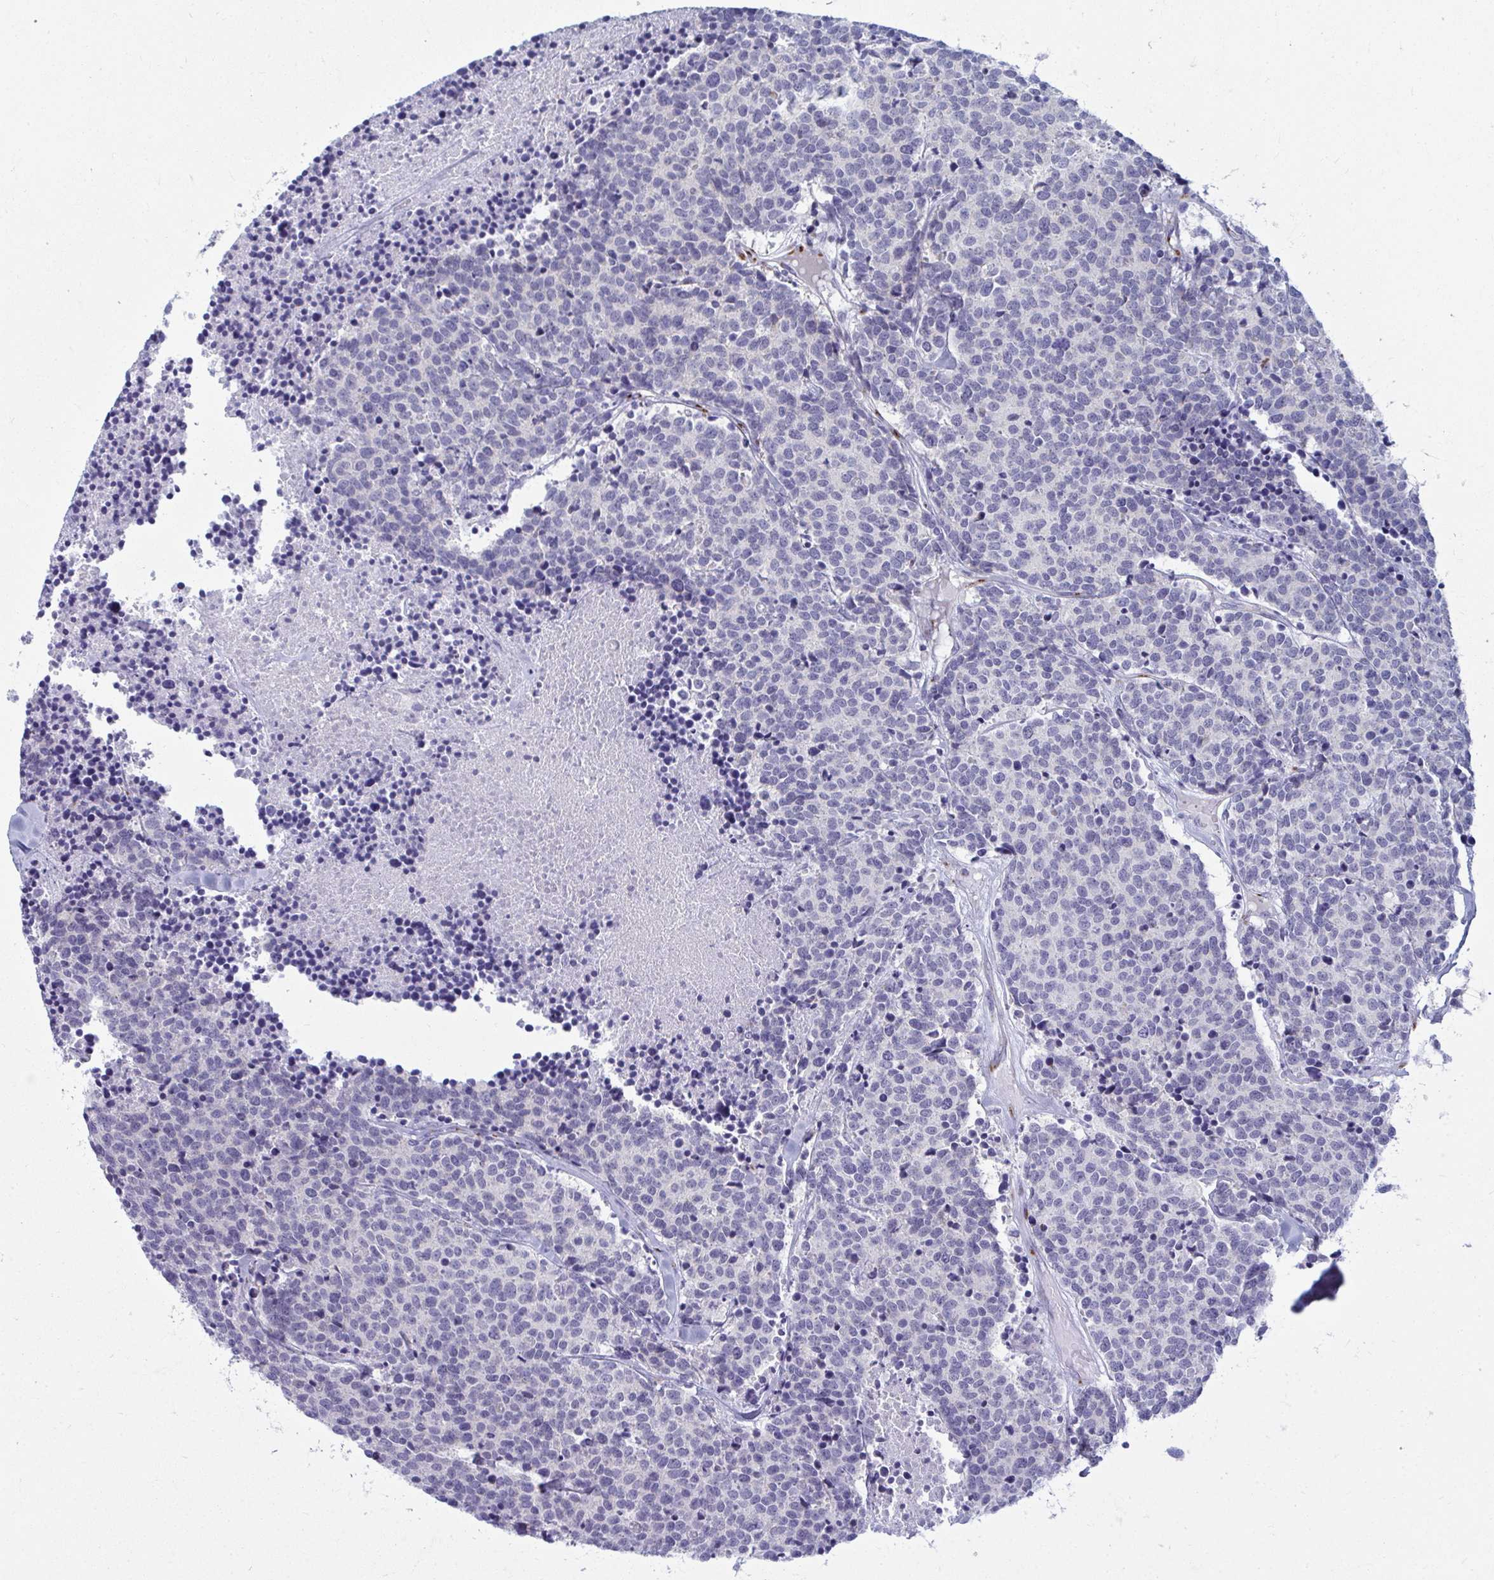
{"staining": {"intensity": "negative", "quantity": "none", "location": "none"}, "tissue": "carcinoid", "cell_type": "Tumor cells", "image_type": "cancer", "snomed": [{"axis": "morphology", "description": "Carcinoid, malignant, NOS"}, {"axis": "topography", "description": "Skin"}], "caption": "The image shows no staining of tumor cells in carcinoid.", "gene": "DTX4", "patient": {"sex": "female", "age": 79}}